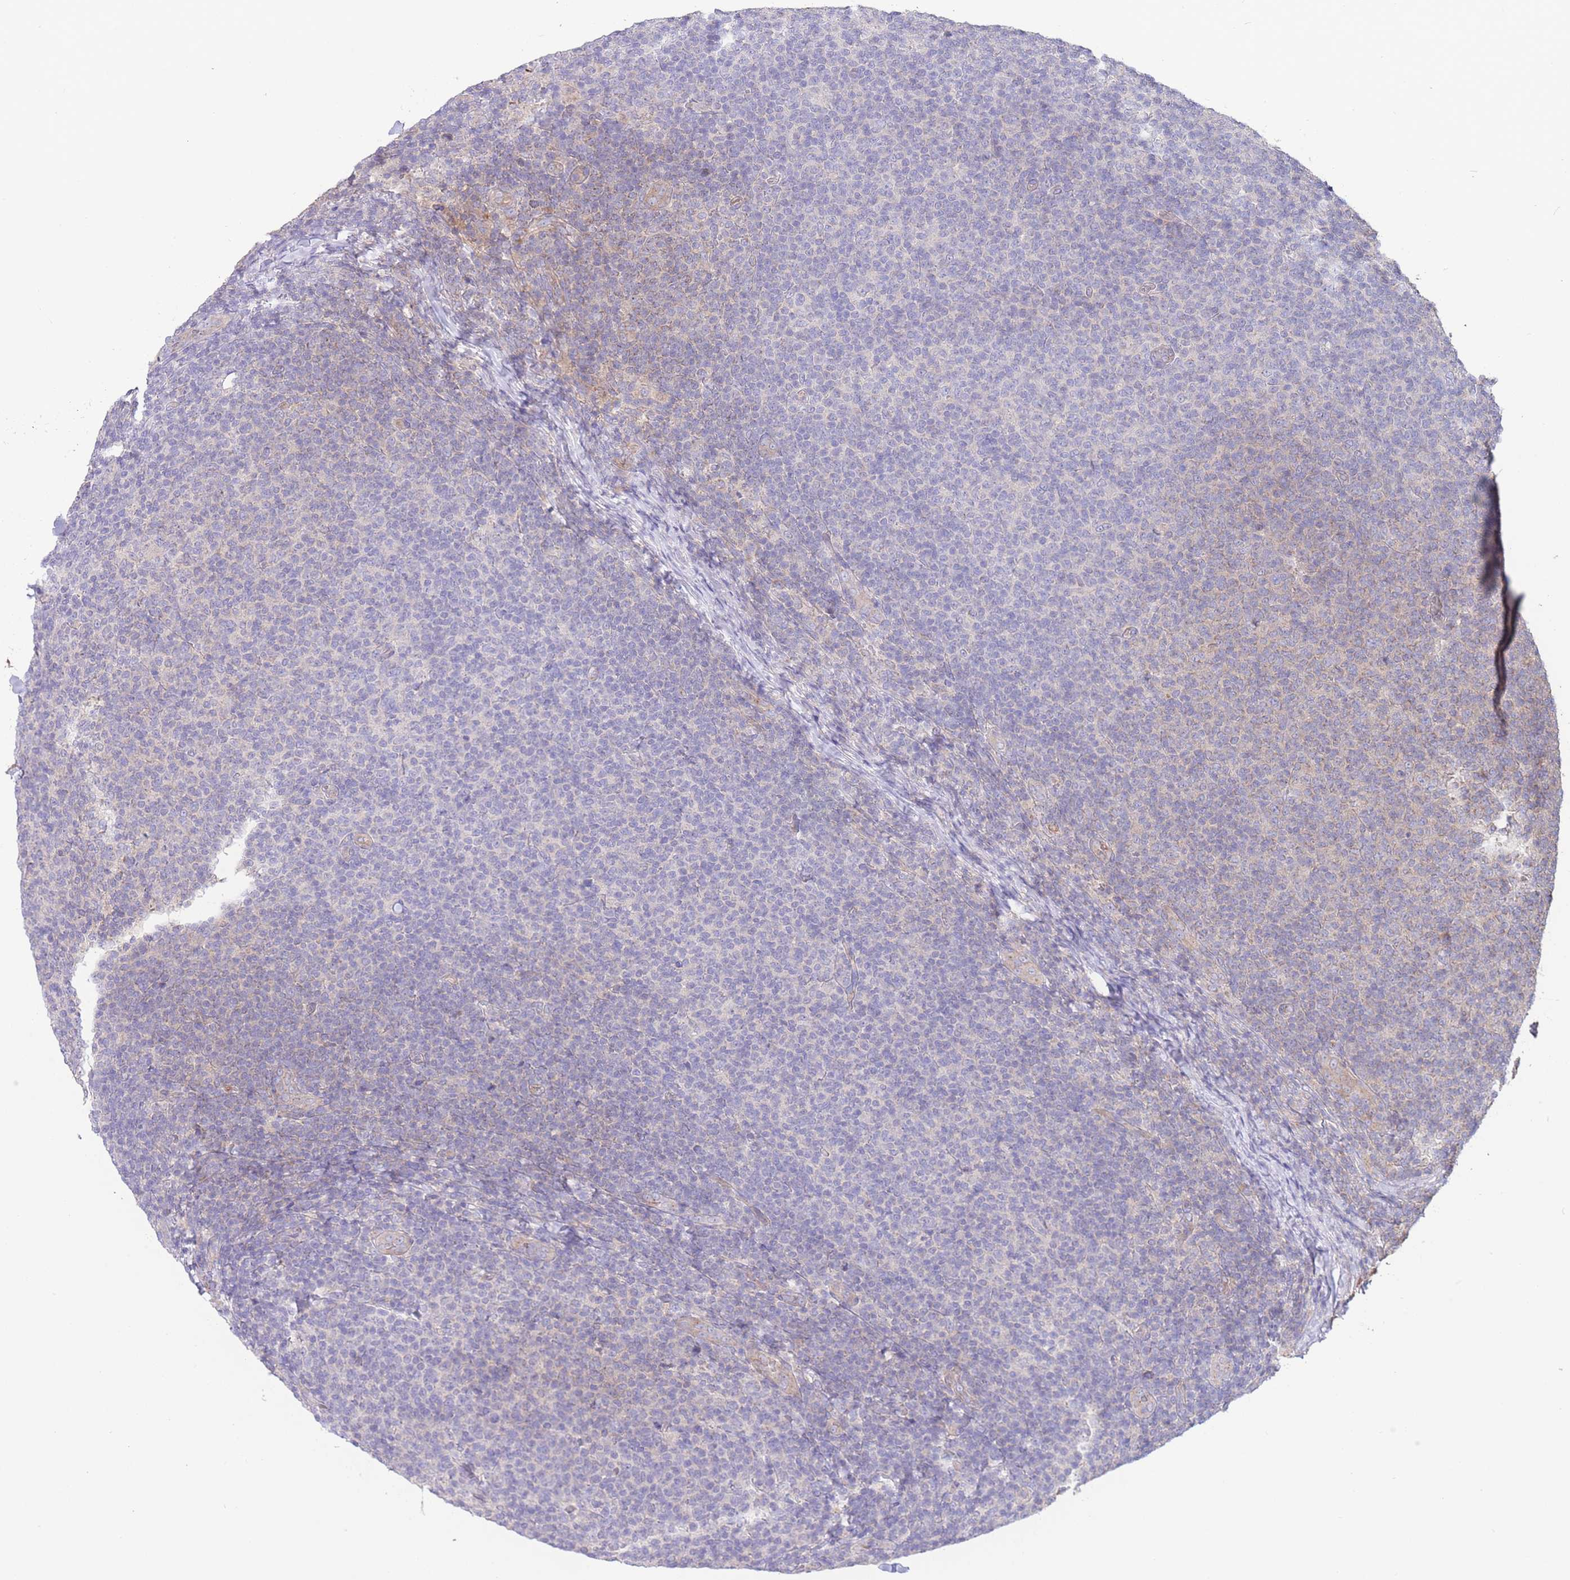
{"staining": {"intensity": "negative", "quantity": "none", "location": "none"}, "tissue": "lymphoma", "cell_type": "Tumor cells", "image_type": "cancer", "snomed": [{"axis": "morphology", "description": "Malignant lymphoma, non-Hodgkin's type, Low grade"}, {"axis": "topography", "description": "Lymph node"}], "caption": "This is a micrograph of immunohistochemistry (IHC) staining of low-grade malignant lymphoma, non-Hodgkin's type, which shows no expression in tumor cells.", "gene": "ALS2CL", "patient": {"sex": "male", "age": 66}}